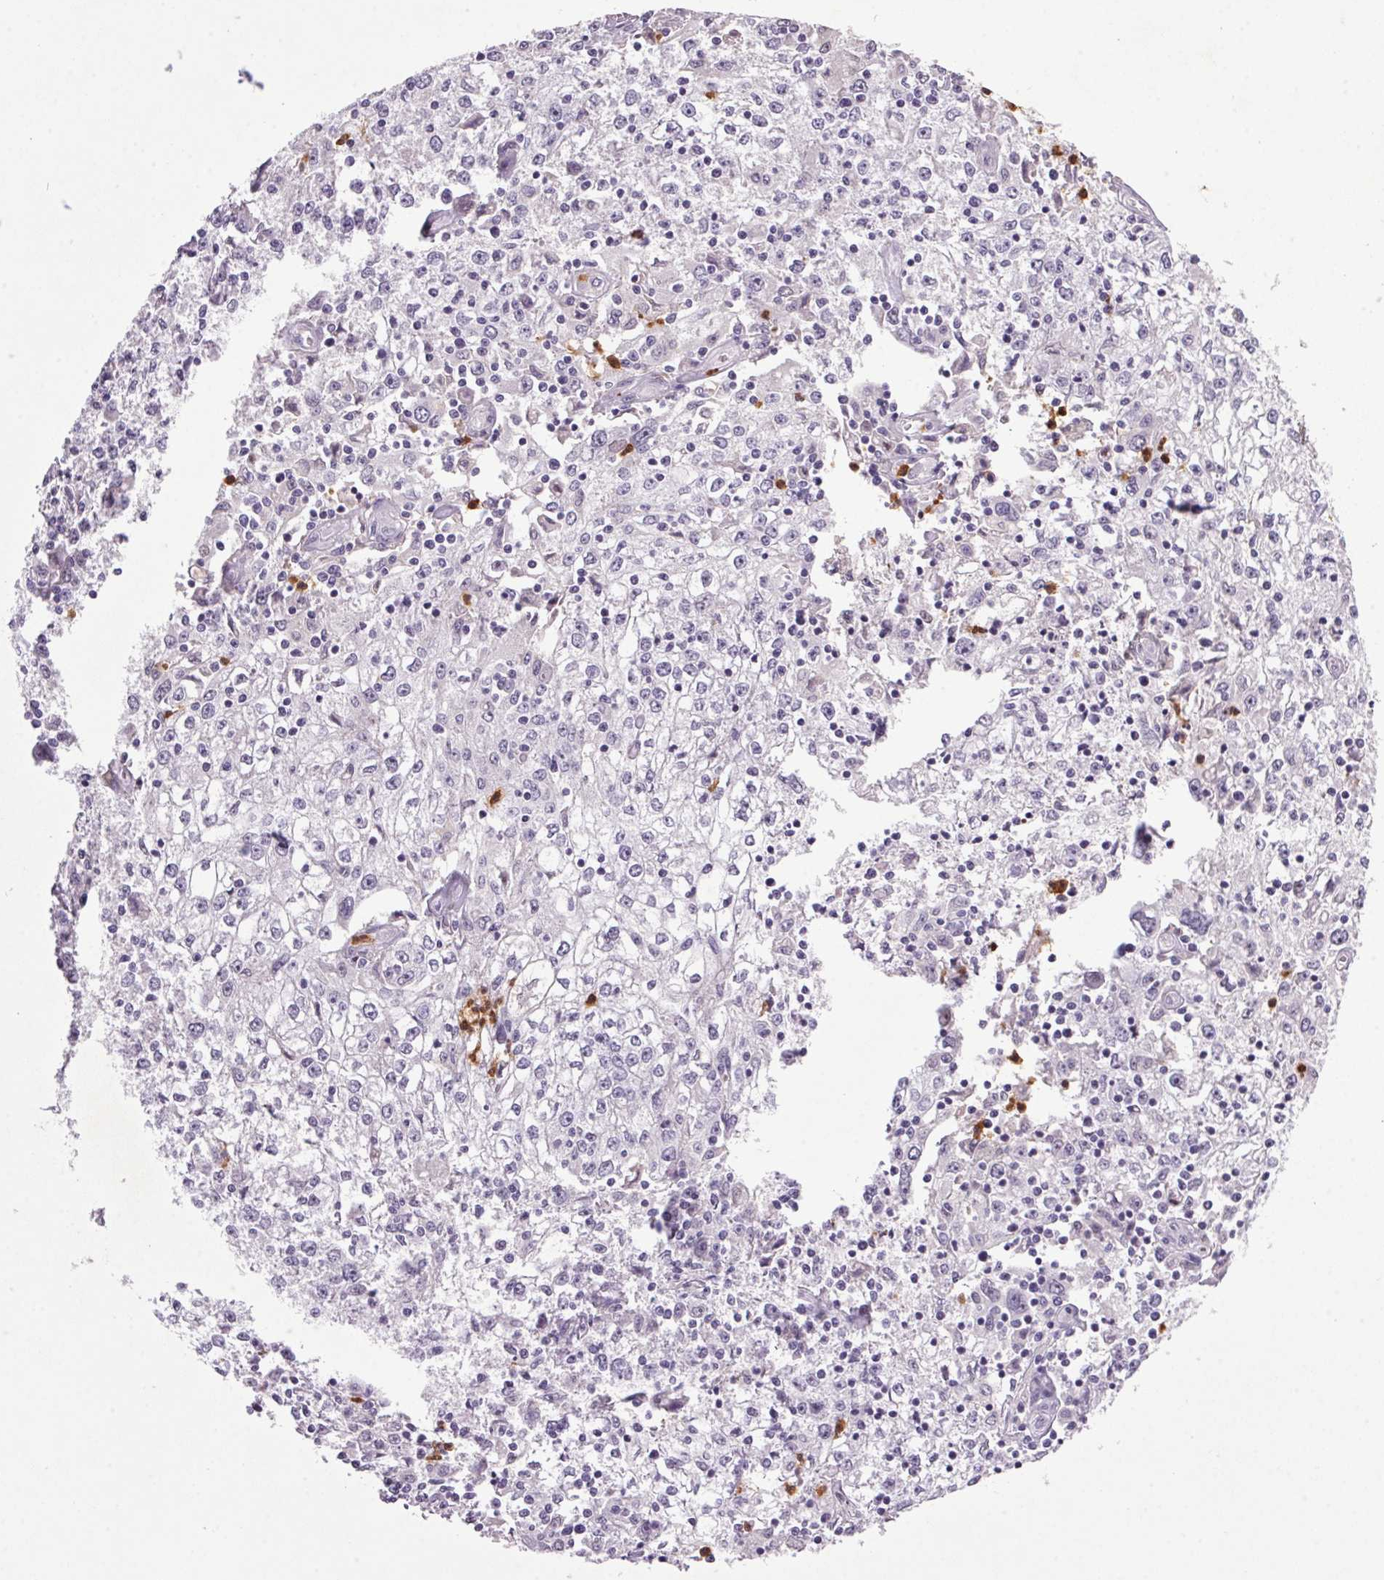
{"staining": {"intensity": "negative", "quantity": "none", "location": "none"}, "tissue": "cervical cancer", "cell_type": "Tumor cells", "image_type": "cancer", "snomed": [{"axis": "morphology", "description": "Squamous cell carcinoma, NOS"}, {"axis": "topography", "description": "Cervix"}], "caption": "This photomicrograph is of cervical squamous cell carcinoma stained with immunohistochemistry to label a protein in brown with the nuclei are counter-stained blue. There is no staining in tumor cells.", "gene": "TRDN", "patient": {"sex": "female", "age": 85}}